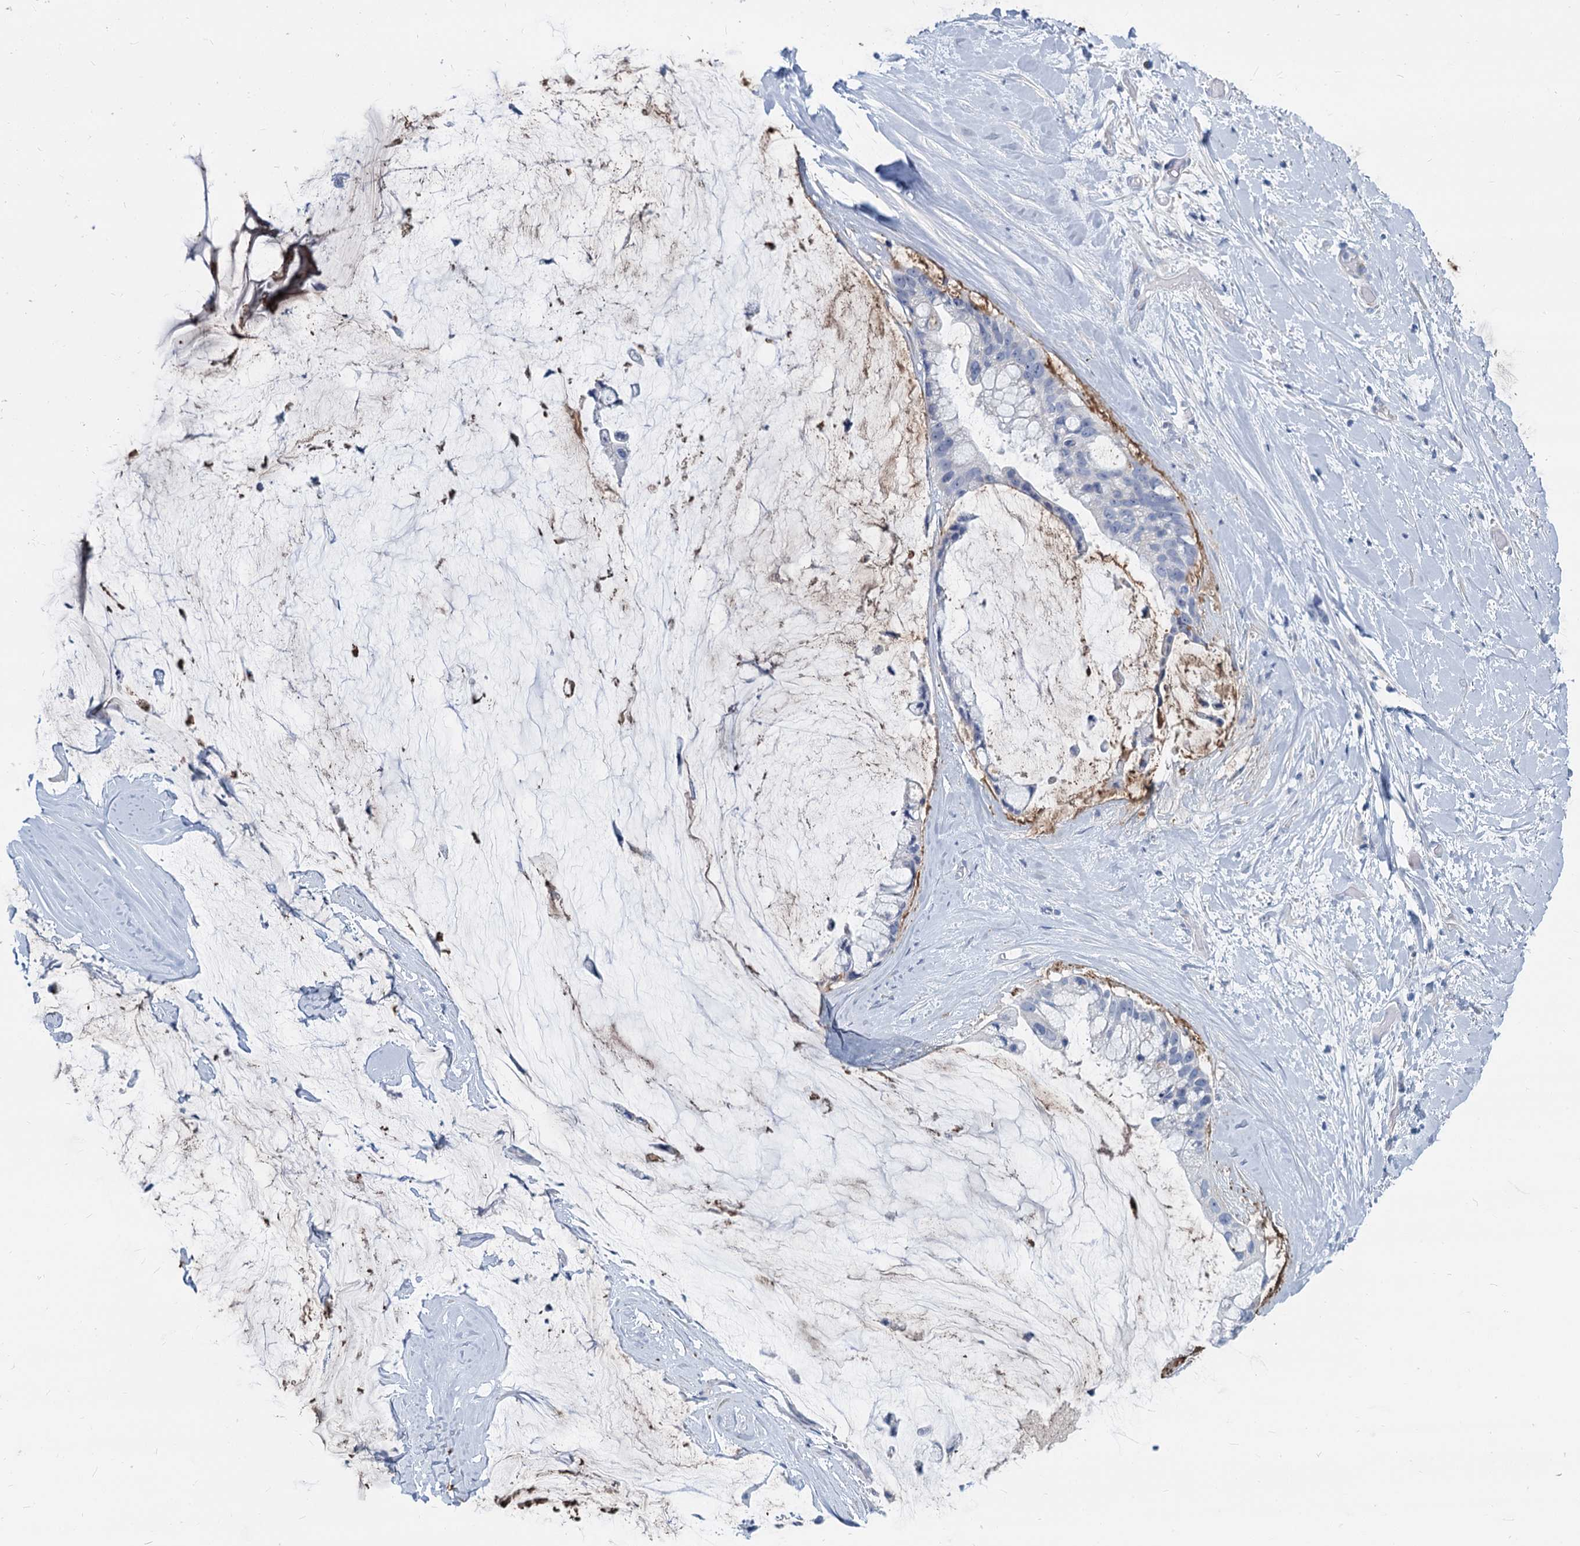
{"staining": {"intensity": "negative", "quantity": "none", "location": "none"}, "tissue": "ovarian cancer", "cell_type": "Tumor cells", "image_type": "cancer", "snomed": [{"axis": "morphology", "description": "Cystadenocarcinoma, mucinous, NOS"}, {"axis": "topography", "description": "Ovary"}], "caption": "Mucinous cystadenocarcinoma (ovarian) was stained to show a protein in brown. There is no significant expression in tumor cells. The staining was performed using DAB to visualize the protein expression in brown, while the nuclei were stained in blue with hematoxylin (Magnification: 20x).", "gene": "GSTM3", "patient": {"sex": "female", "age": 39}}